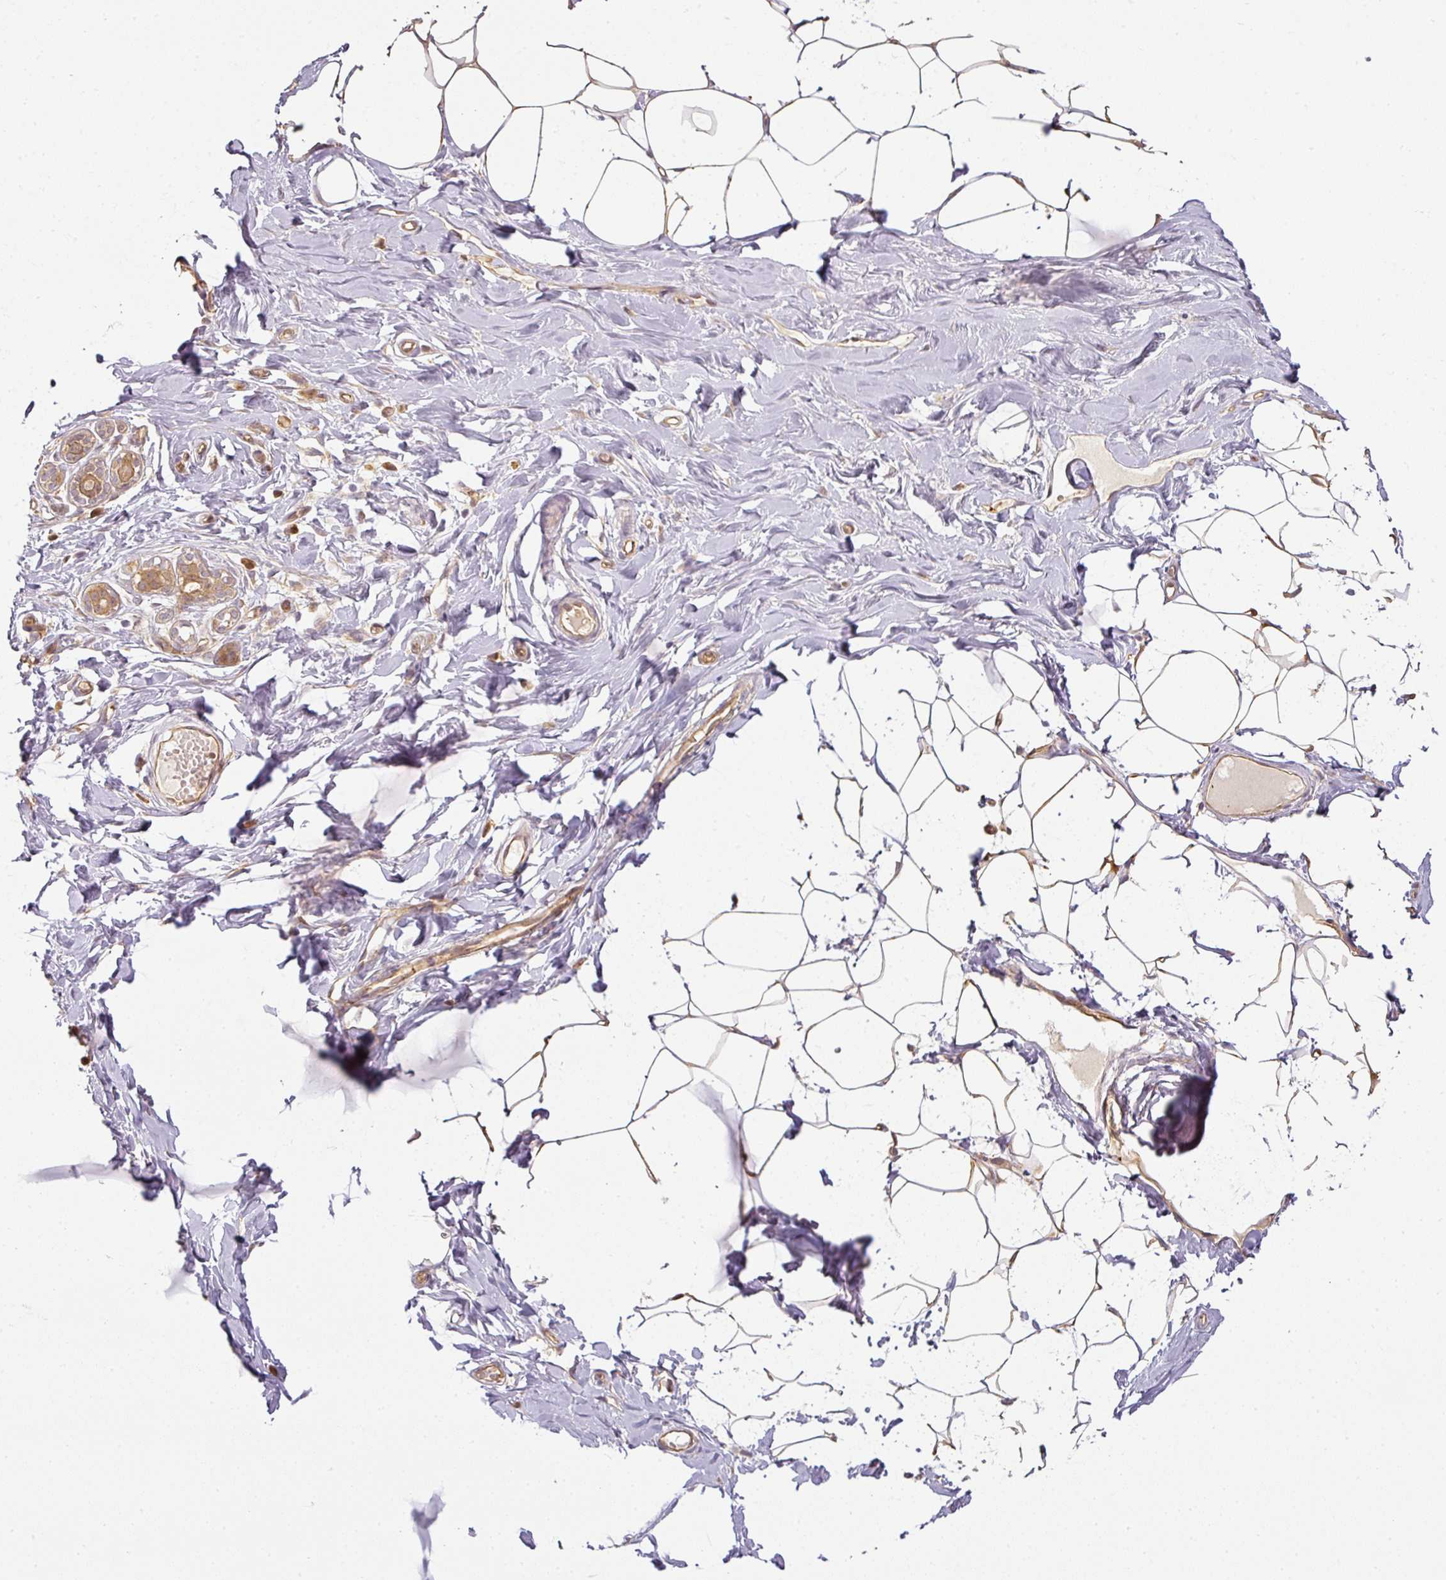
{"staining": {"intensity": "negative", "quantity": "none", "location": "none"}, "tissue": "breast", "cell_type": "Adipocytes", "image_type": "normal", "snomed": [{"axis": "morphology", "description": "Normal tissue, NOS"}, {"axis": "topography", "description": "Breast"}], "caption": "Breast stained for a protein using immunohistochemistry (IHC) exhibits no staining adipocytes.", "gene": "ANKRD18A", "patient": {"sex": "female", "age": 27}}